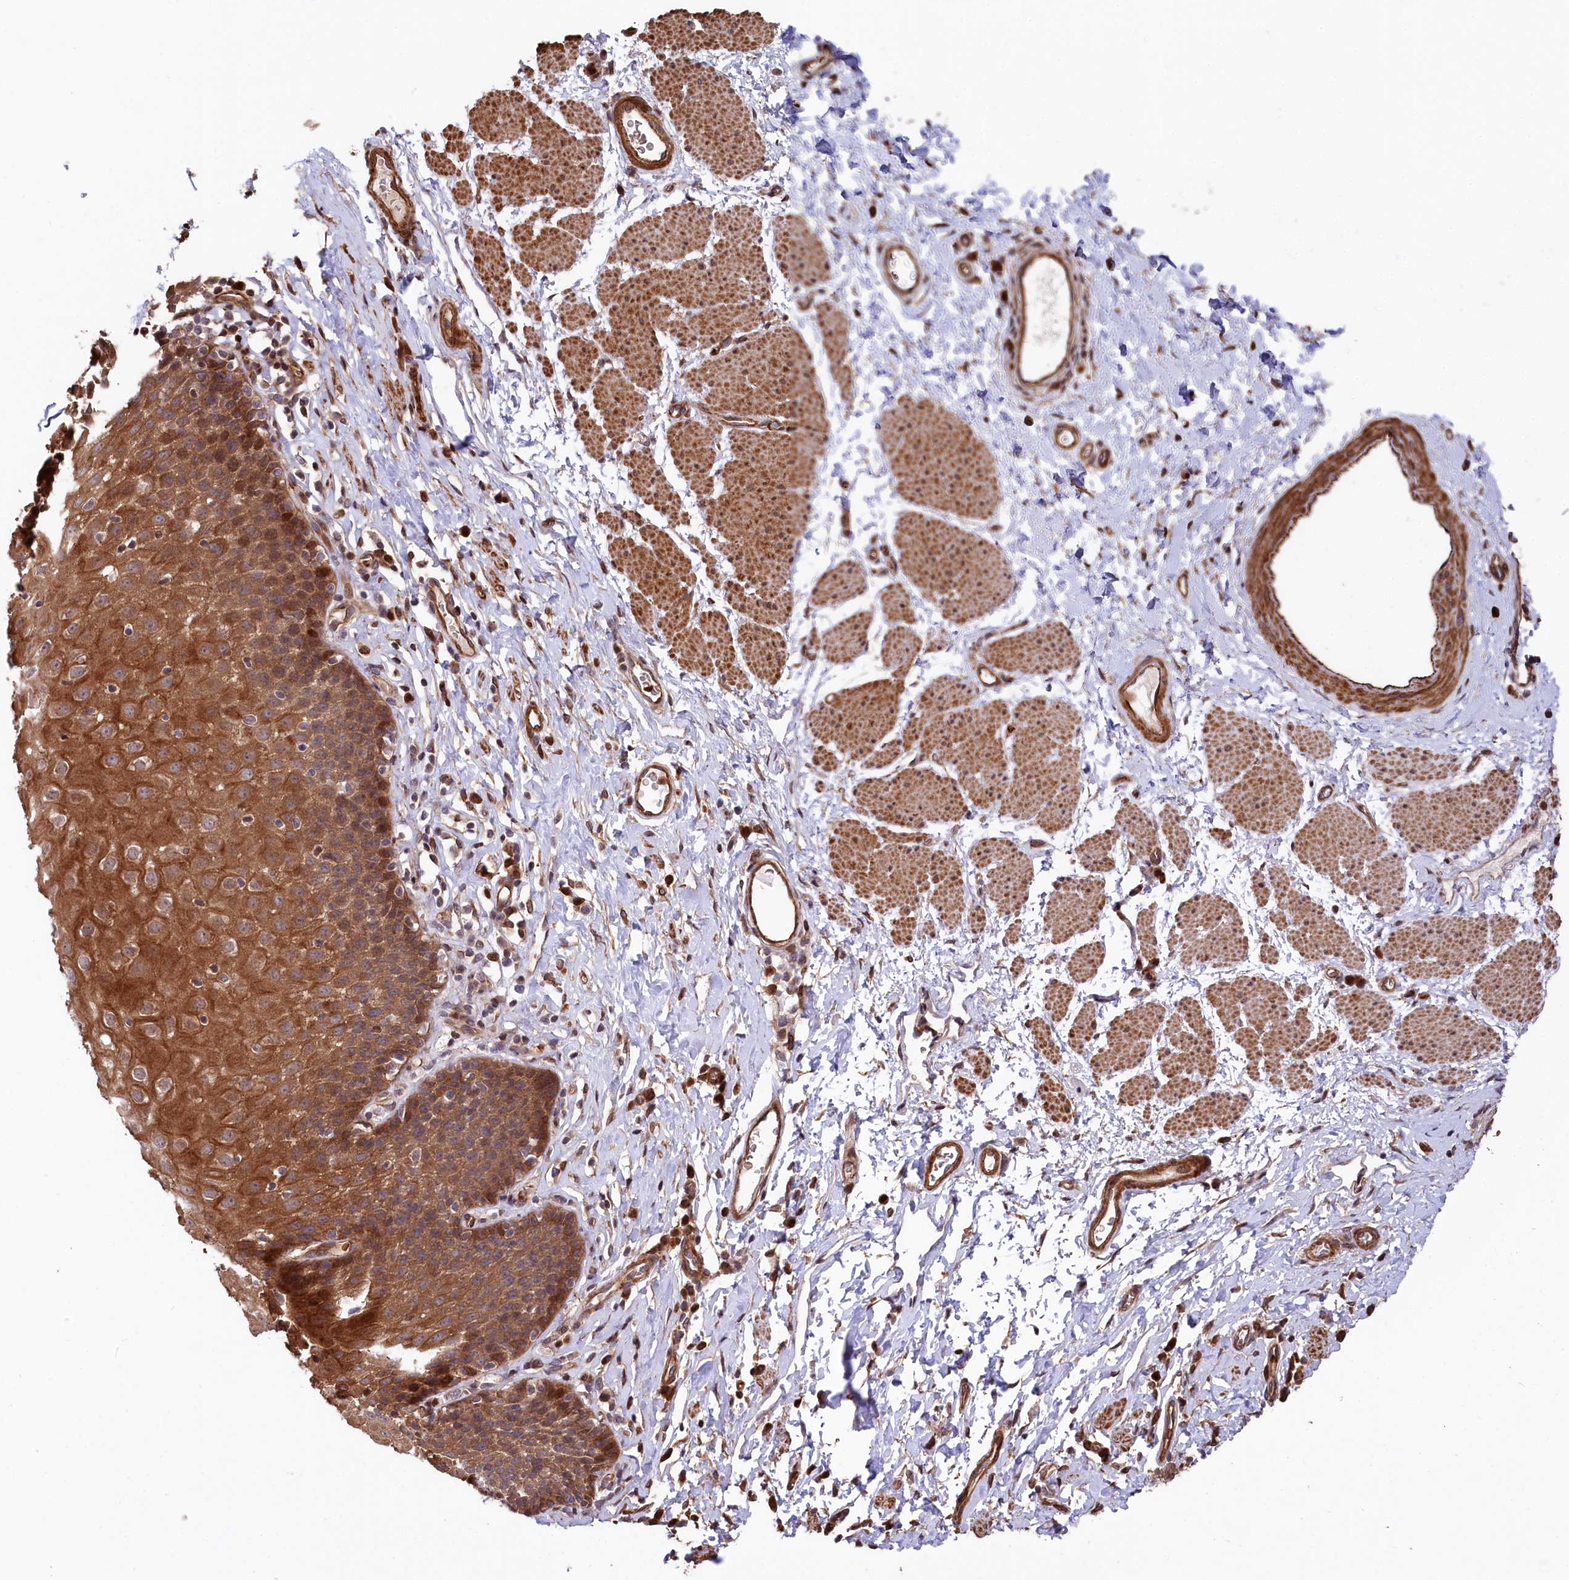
{"staining": {"intensity": "strong", "quantity": ">75%", "location": "cytoplasmic/membranous"}, "tissue": "esophagus", "cell_type": "Squamous epithelial cells", "image_type": "normal", "snomed": [{"axis": "morphology", "description": "Normal tissue, NOS"}, {"axis": "topography", "description": "Esophagus"}], "caption": "A high-resolution micrograph shows immunohistochemistry staining of unremarkable esophagus, which demonstrates strong cytoplasmic/membranous staining in about >75% of squamous epithelial cells. The protein of interest is stained brown, and the nuclei are stained in blue (DAB (3,3'-diaminobenzidine) IHC with brightfield microscopy, high magnification).", "gene": "TNKS1BP1", "patient": {"sex": "female", "age": 61}}